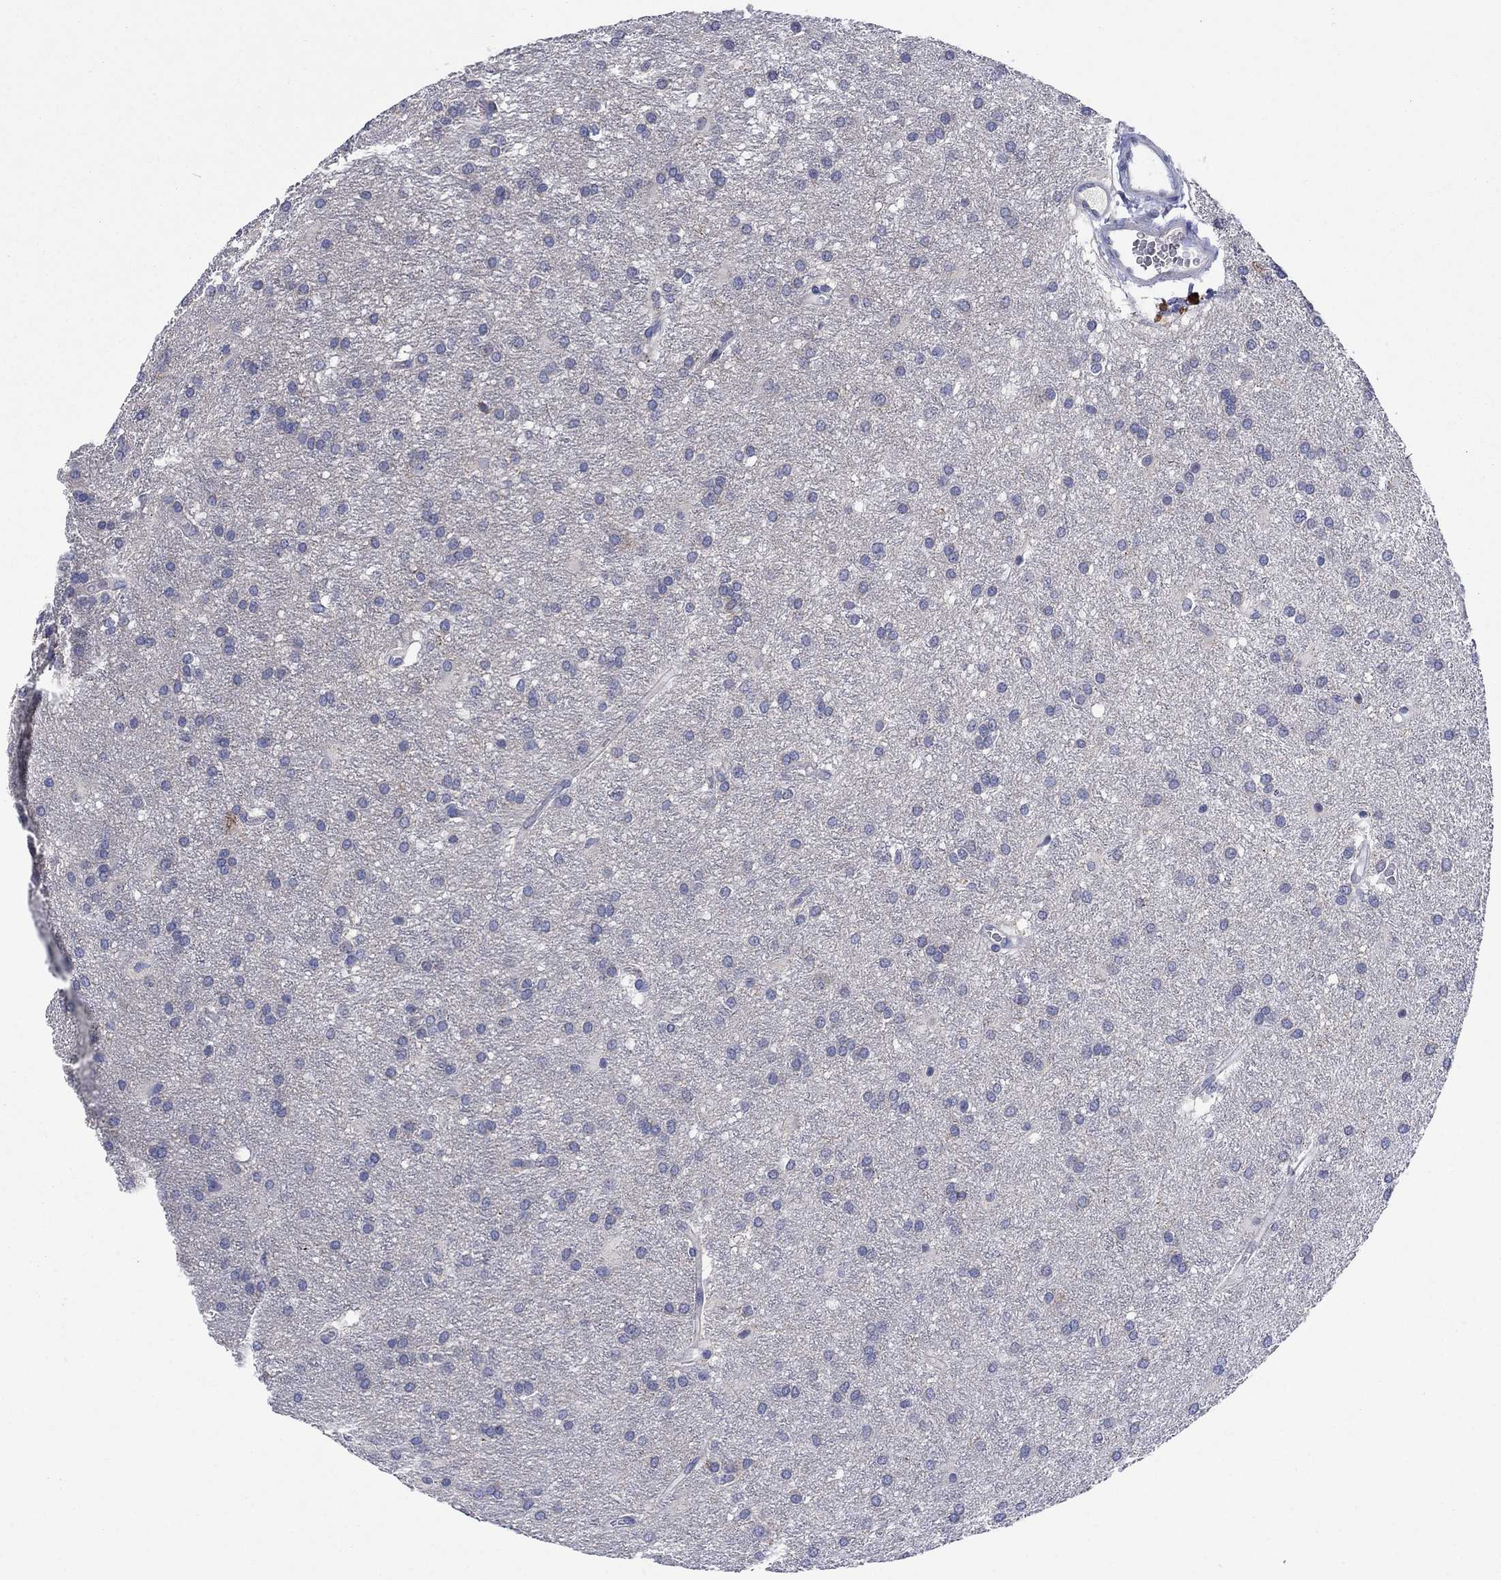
{"staining": {"intensity": "negative", "quantity": "none", "location": "none"}, "tissue": "glioma", "cell_type": "Tumor cells", "image_type": "cancer", "snomed": [{"axis": "morphology", "description": "Glioma, malignant, Low grade"}, {"axis": "topography", "description": "Brain"}], "caption": "DAB (3,3'-diaminobenzidine) immunohistochemical staining of human low-grade glioma (malignant) exhibits no significant positivity in tumor cells.", "gene": "CLVS1", "patient": {"sex": "female", "age": 32}}